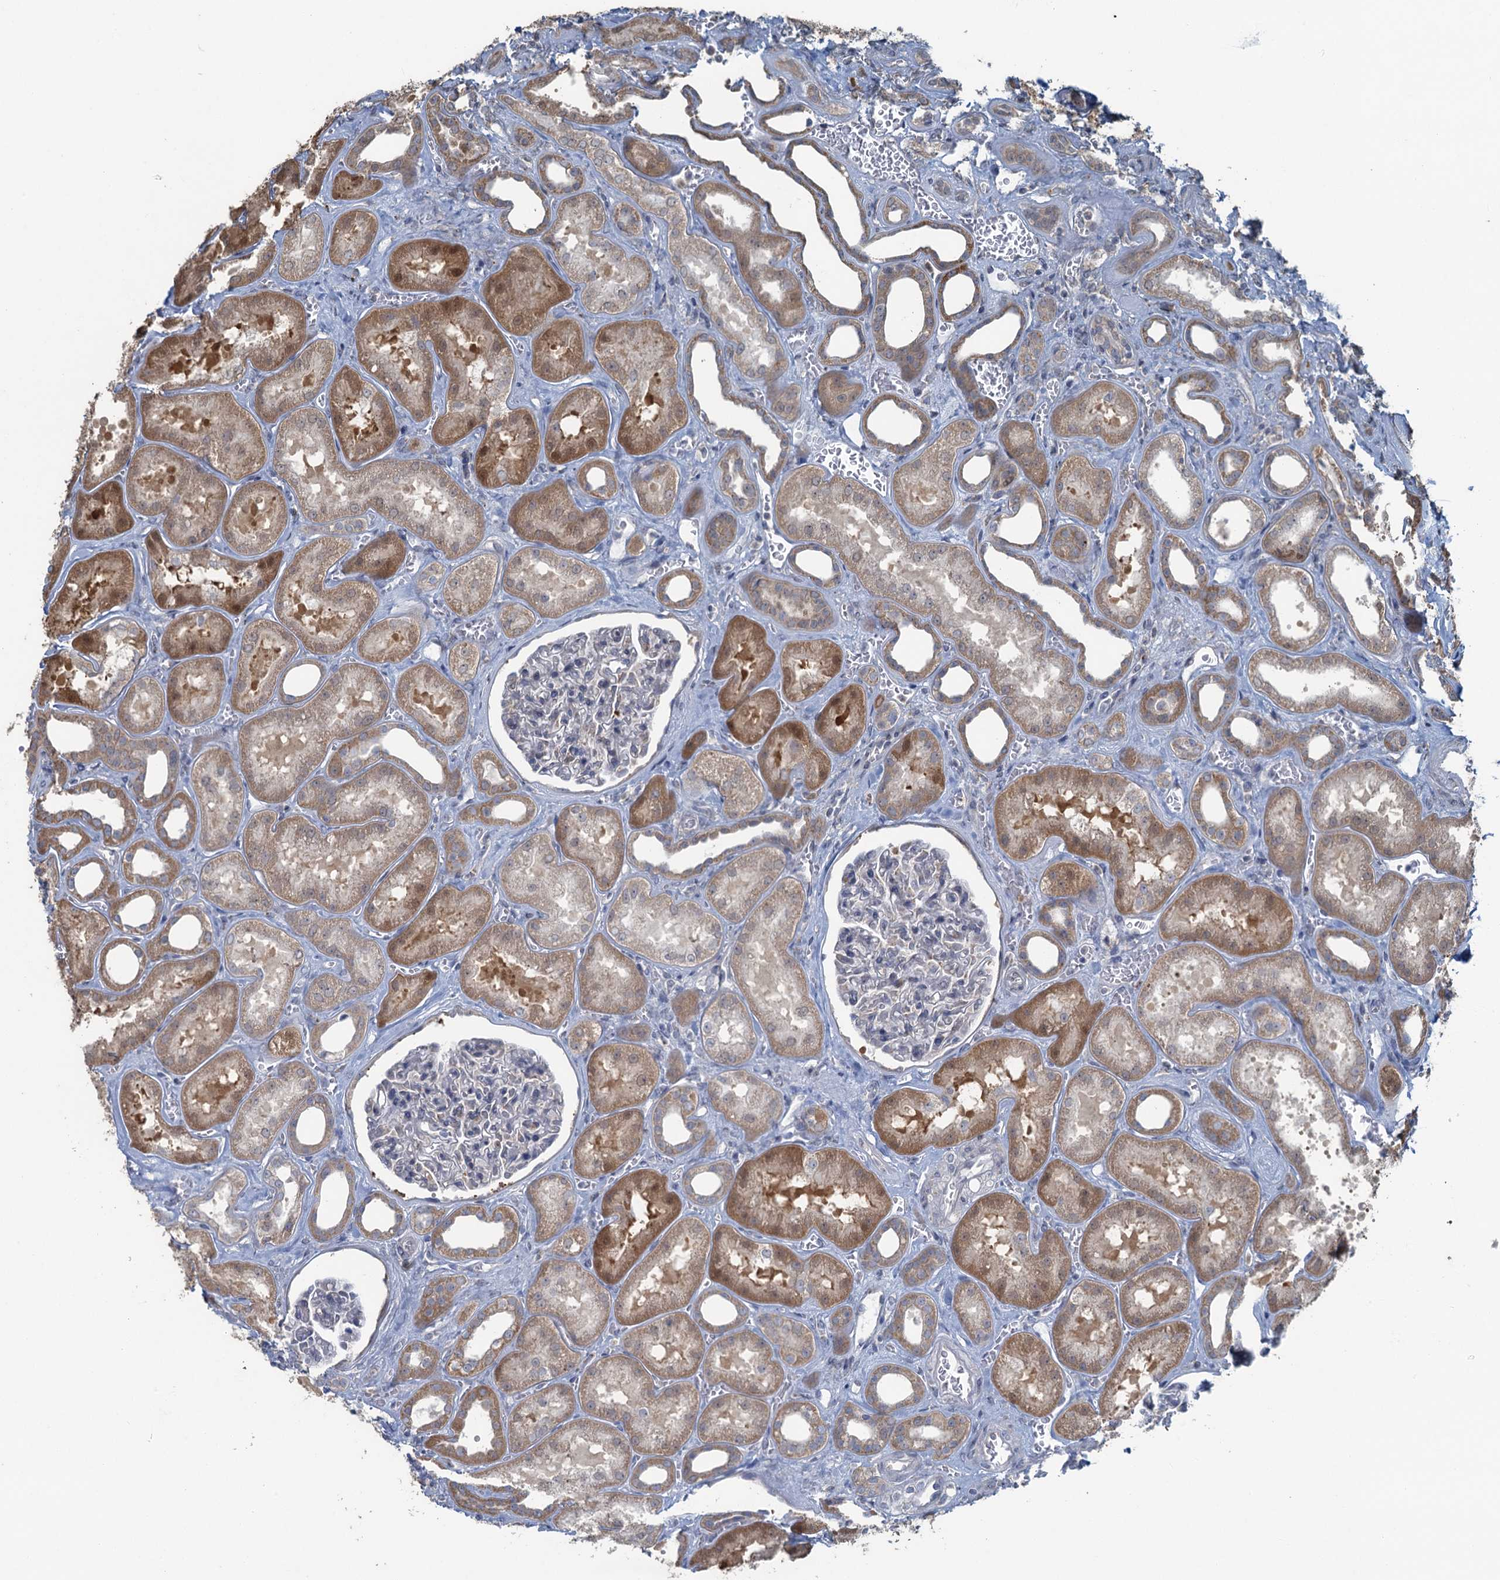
{"staining": {"intensity": "negative", "quantity": "none", "location": "none"}, "tissue": "kidney", "cell_type": "Cells in glomeruli", "image_type": "normal", "snomed": [{"axis": "morphology", "description": "Normal tissue, NOS"}, {"axis": "morphology", "description": "Adenocarcinoma, NOS"}, {"axis": "topography", "description": "Kidney"}], "caption": "The photomicrograph shows no staining of cells in glomeruli in unremarkable kidney.", "gene": "TEX35", "patient": {"sex": "female", "age": 68}}